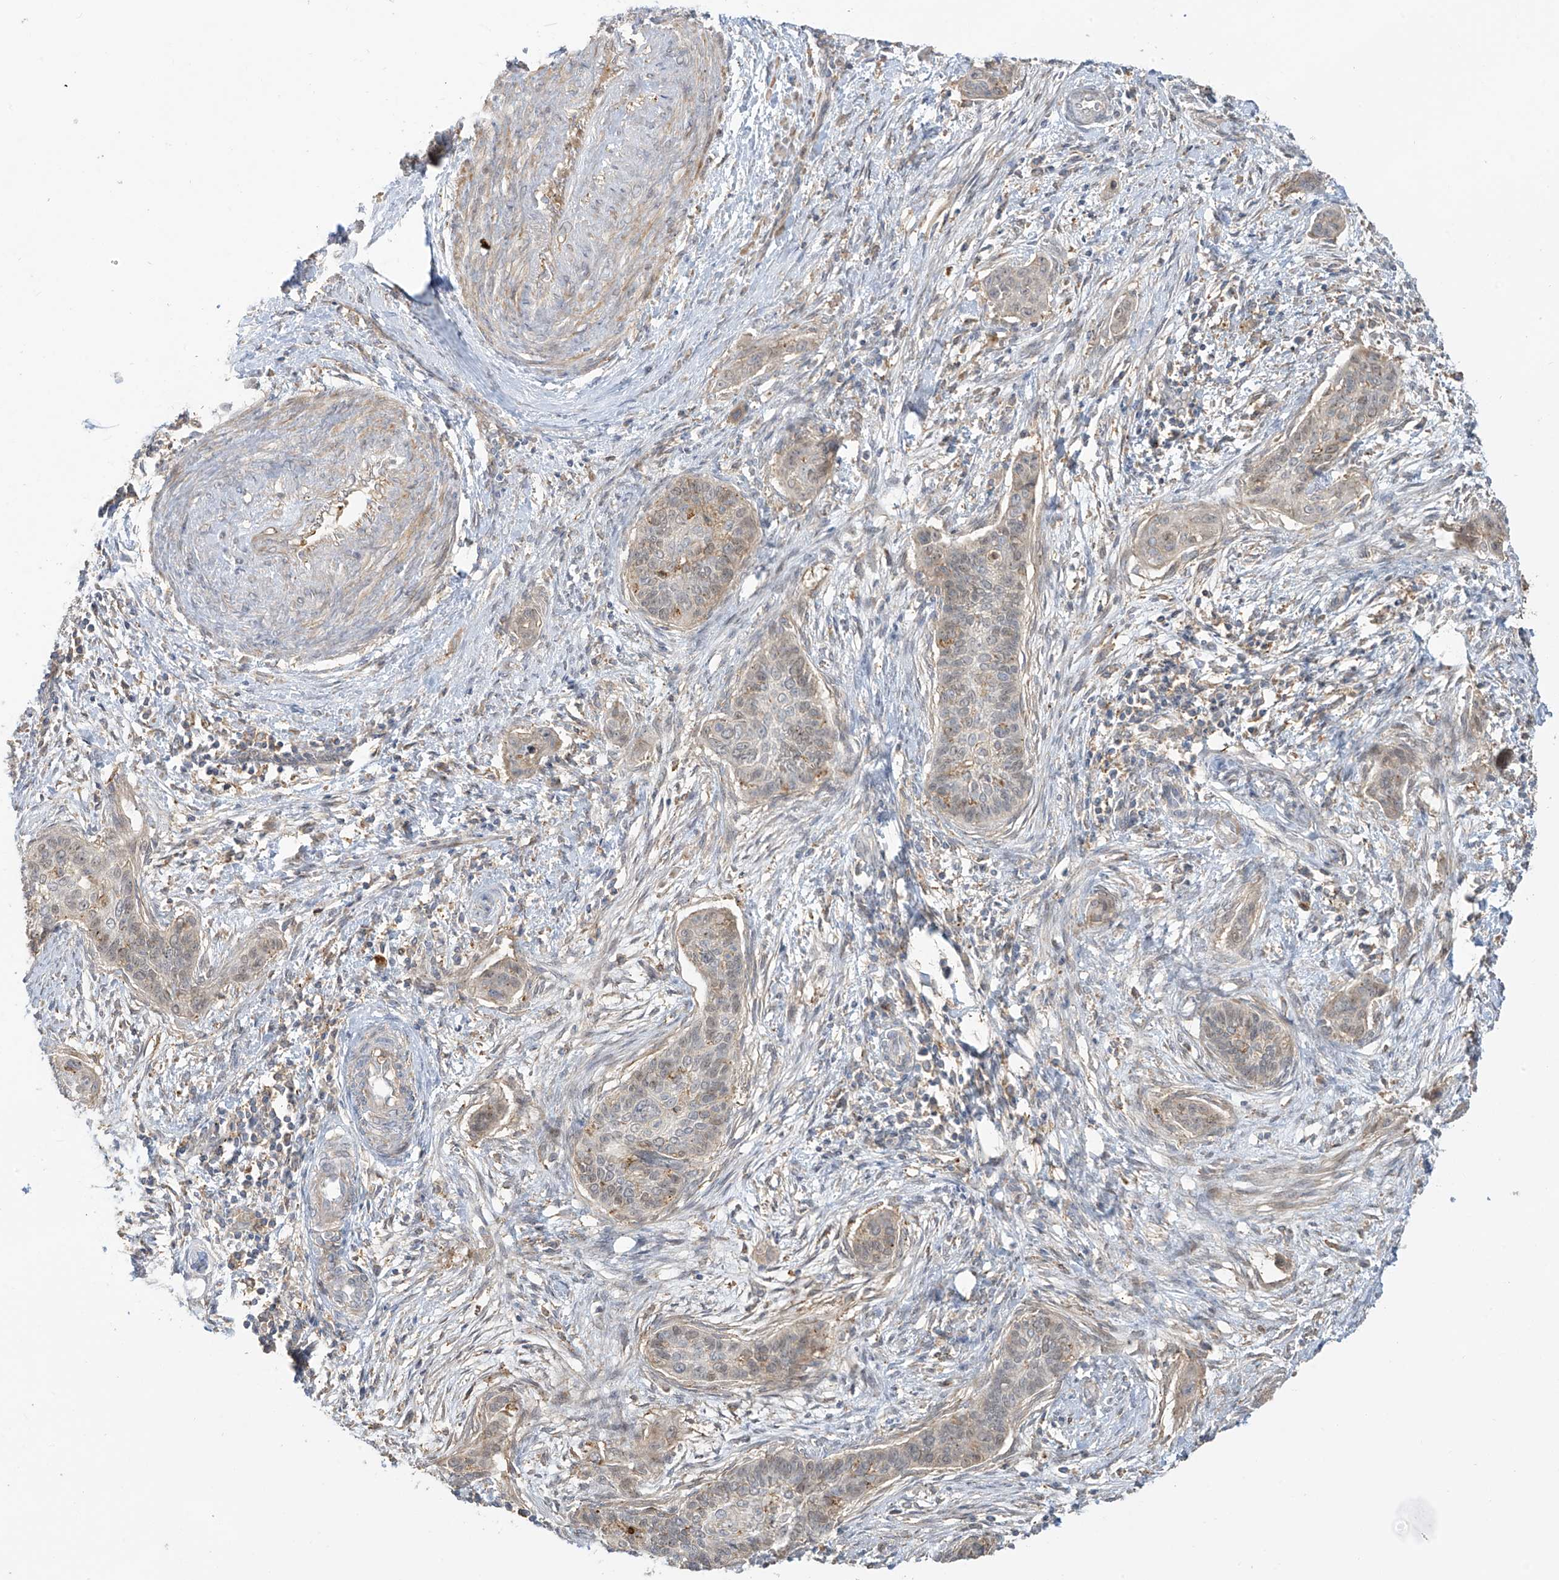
{"staining": {"intensity": "negative", "quantity": "none", "location": "none"}, "tissue": "cervical cancer", "cell_type": "Tumor cells", "image_type": "cancer", "snomed": [{"axis": "morphology", "description": "Squamous cell carcinoma, NOS"}, {"axis": "topography", "description": "Cervix"}], "caption": "This is a micrograph of immunohistochemistry staining of cervical squamous cell carcinoma, which shows no staining in tumor cells.", "gene": "ZGRF1", "patient": {"sex": "female", "age": 33}}